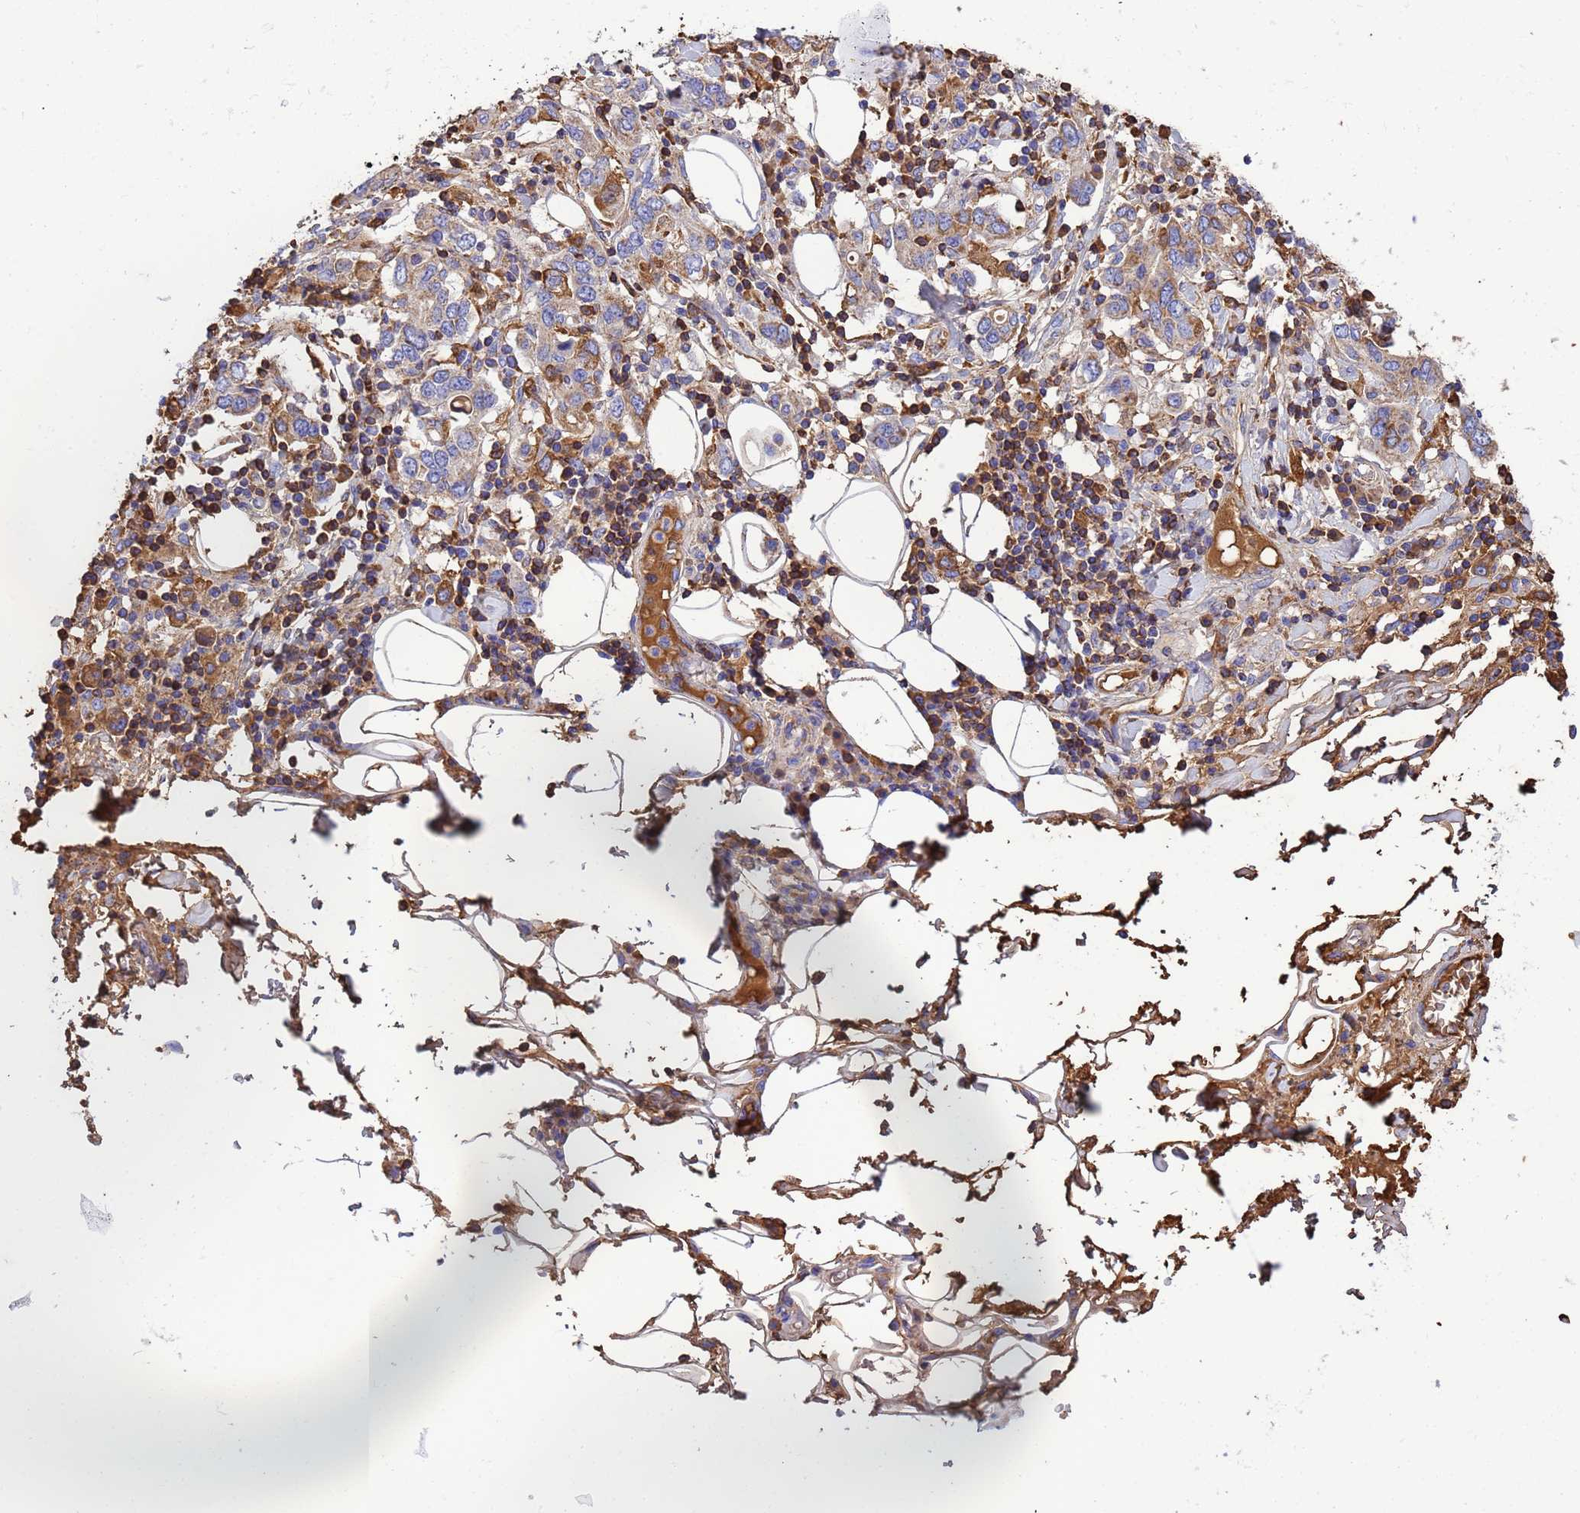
{"staining": {"intensity": "weak", "quantity": "<25%", "location": "cytoplasmic/membranous"}, "tissue": "stomach cancer", "cell_type": "Tumor cells", "image_type": "cancer", "snomed": [{"axis": "morphology", "description": "Adenocarcinoma, NOS"}, {"axis": "topography", "description": "Stomach, upper"}, {"axis": "topography", "description": "Stomach"}], "caption": "Tumor cells show no significant staining in adenocarcinoma (stomach).", "gene": "GLUD1", "patient": {"sex": "male", "age": 62}}